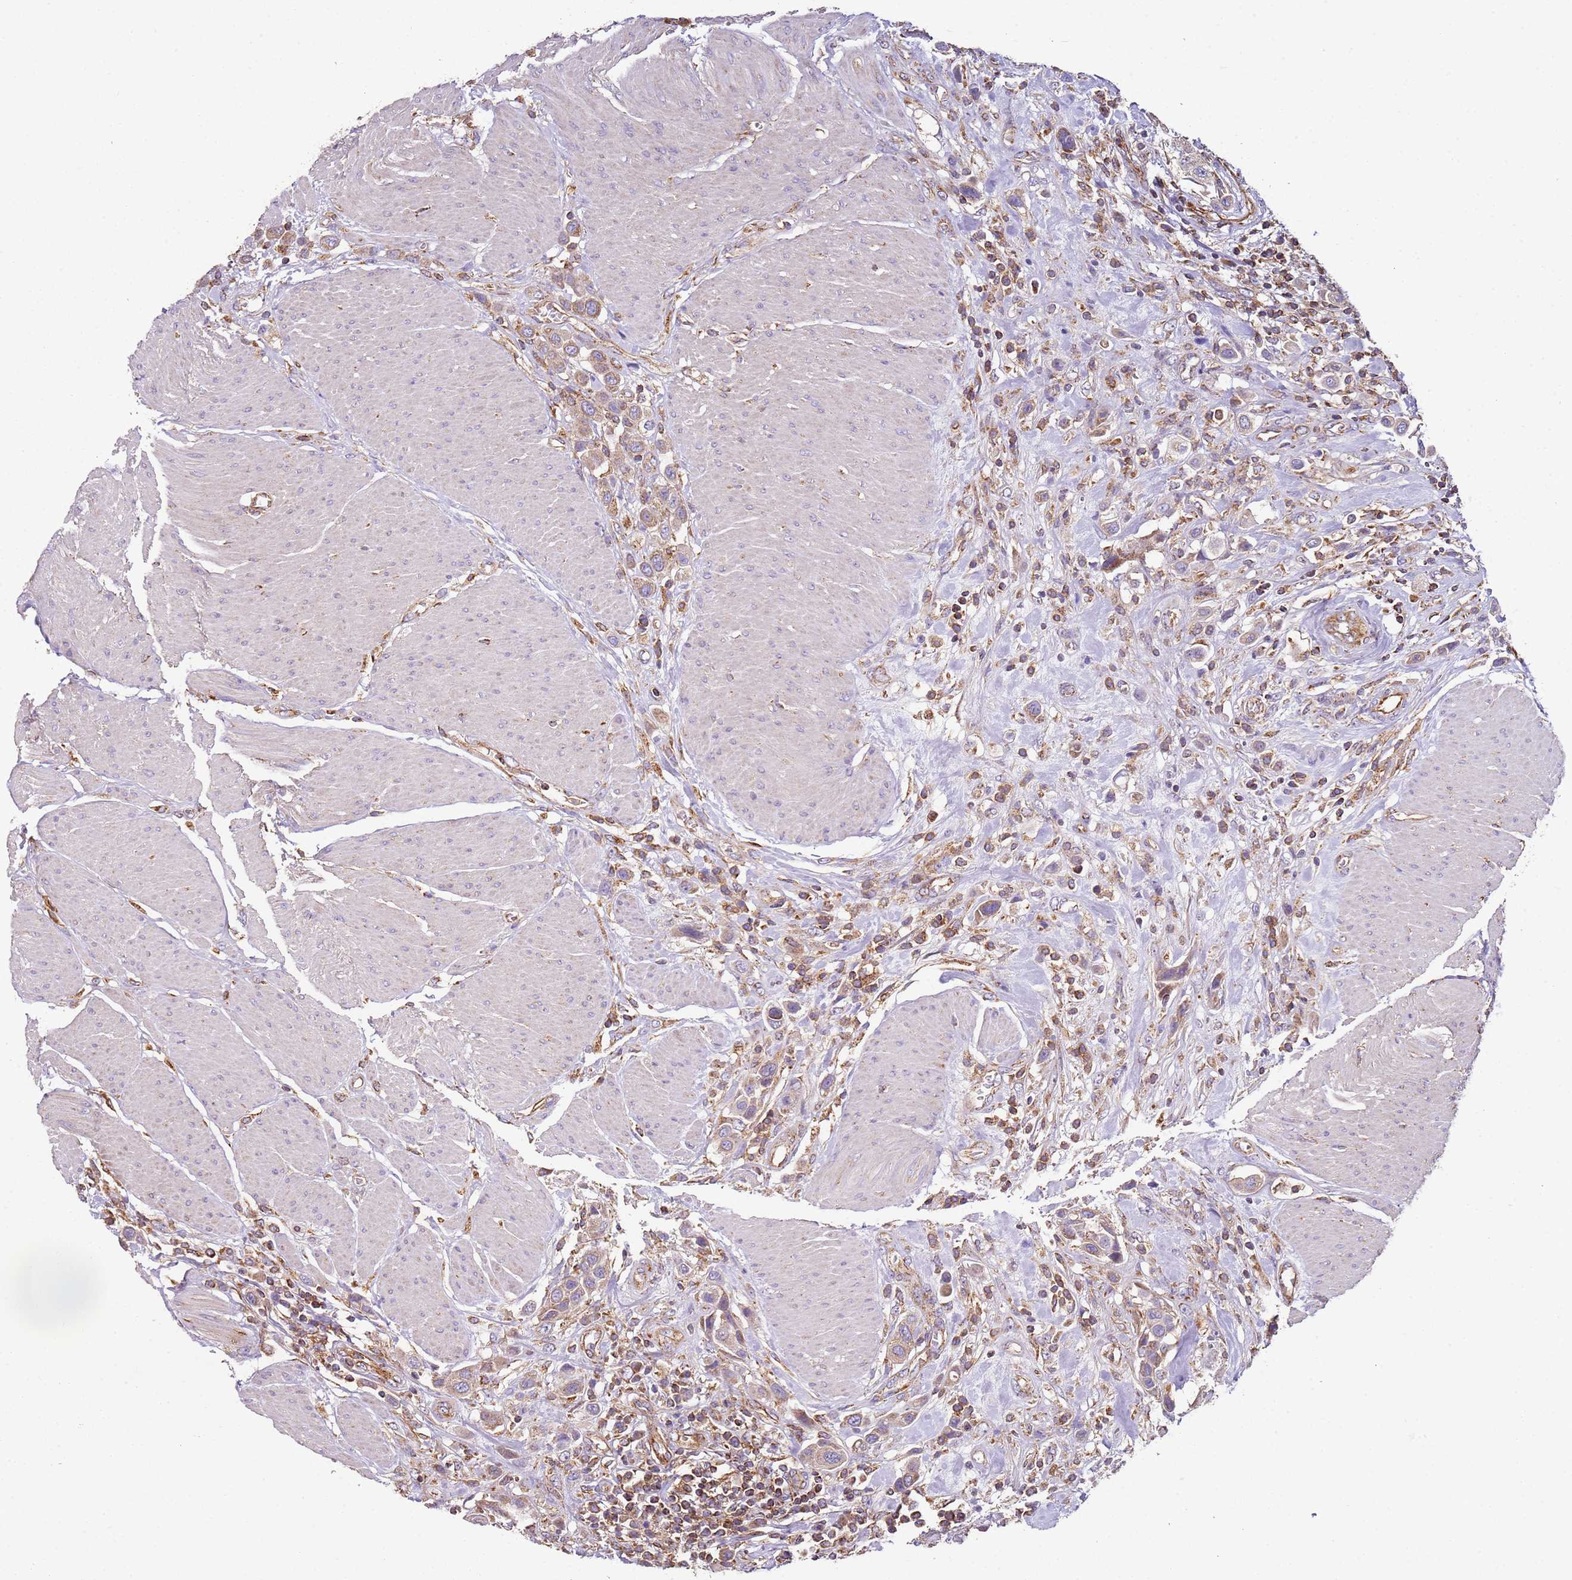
{"staining": {"intensity": "weak", "quantity": ">75%", "location": "cytoplasmic/membranous"}, "tissue": "urothelial cancer", "cell_type": "Tumor cells", "image_type": "cancer", "snomed": [{"axis": "morphology", "description": "Urothelial carcinoma, High grade"}, {"axis": "topography", "description": "Urinary bladder"}], "caption": "High-grade urothelial carcinoma was stained to show a protein in brown. There is low levels of weak cytoplasmic/membranous staining in about >75% of tumor cells.", "gene": "RMND5A", "patient": {"sex": "male", "age": 50}}